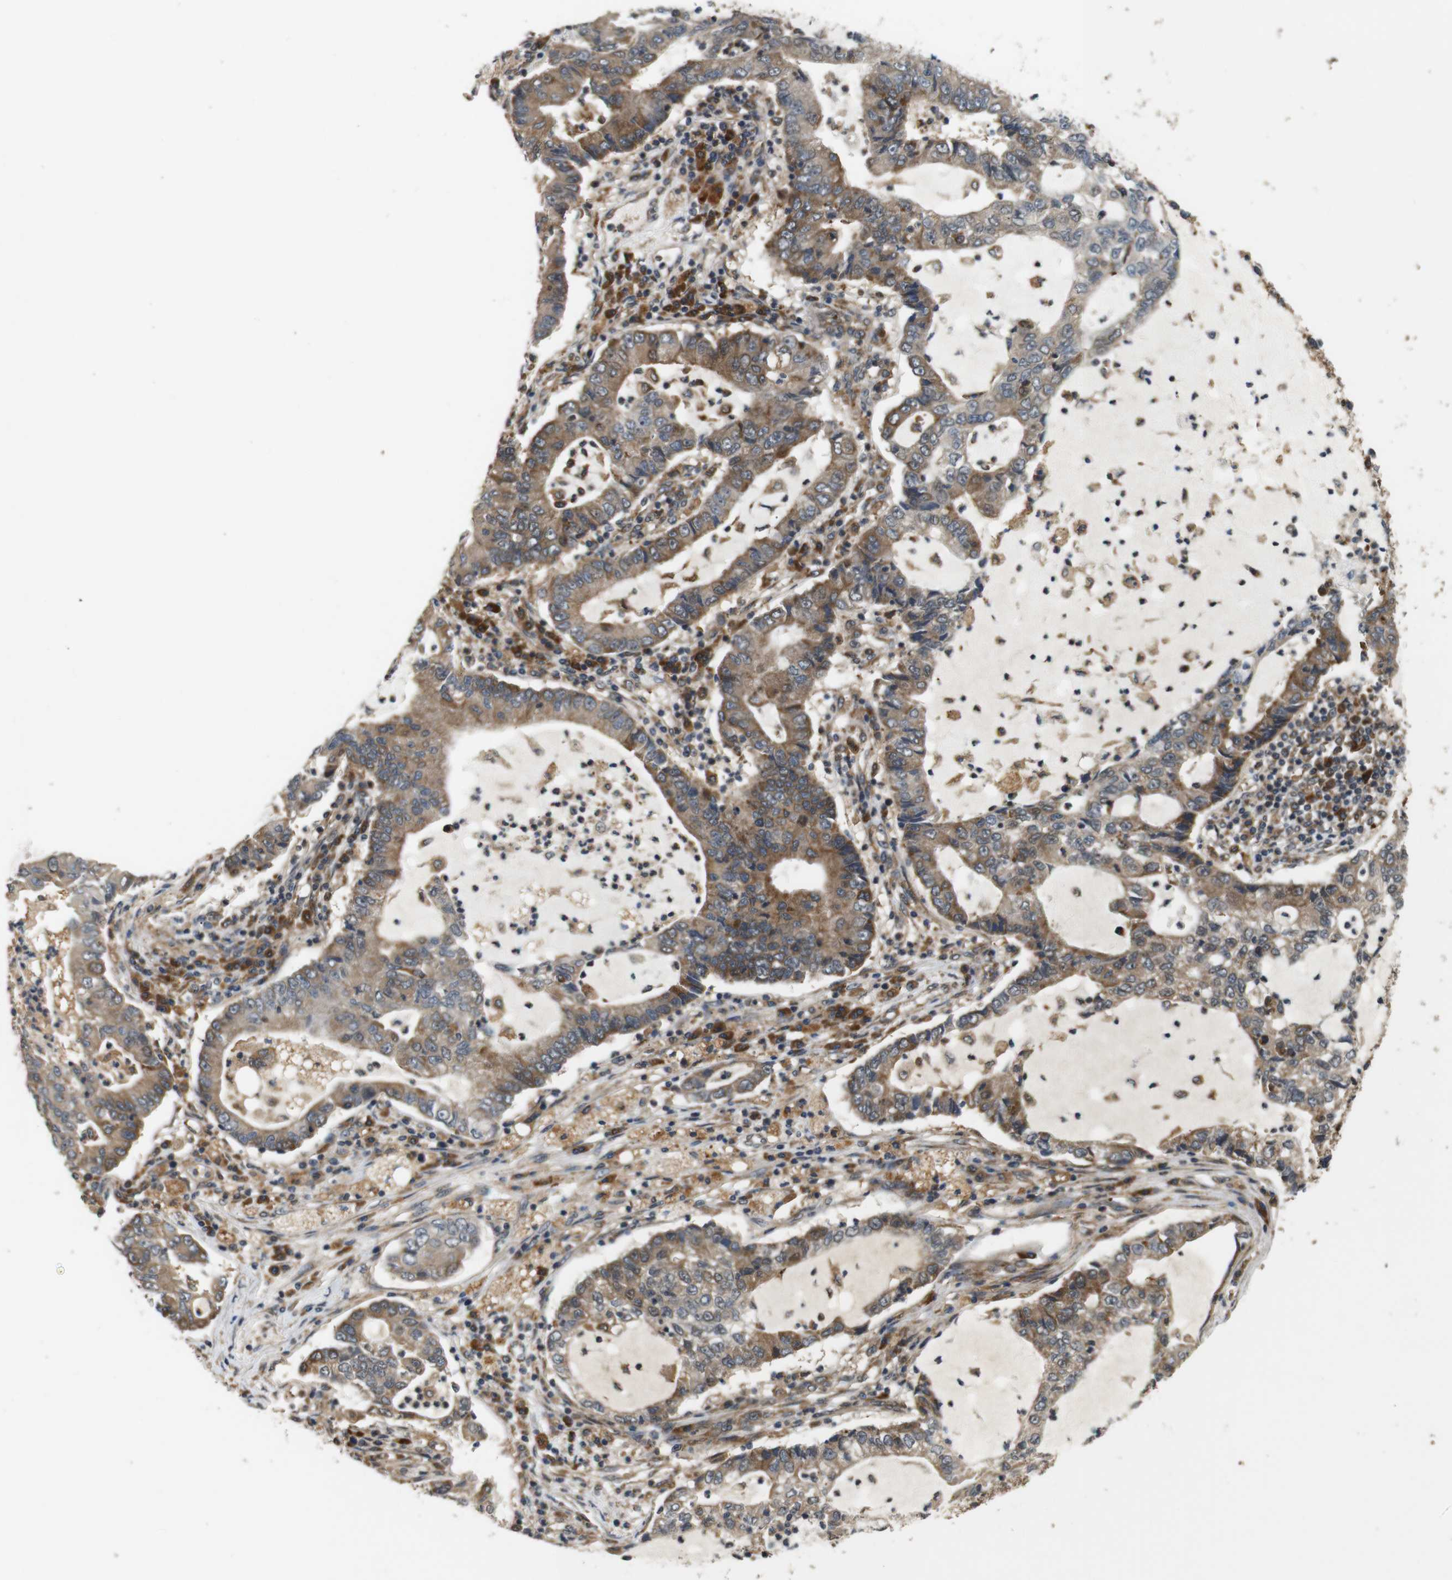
{"staining": {"intensity": "moderate", "quantity": ">75%", "location": "cytoplasmic/membranous"}, "tissue": "lung cancer", "cell_type": "Tumor cells", "image_type": "cancer", "snomed": [{"axis": "morphology", "description": "Adenocarcinoma, NOS"}, {"axis": "topography", "description": "Lung"}], "caption": "Protein expression analysis of human lung adenocarcinoma reveals moderate cytoplasmic/membranous expression in approximately >75% of tumor cells.", "gene": "EPHB2", "patient": {"sex": "female", "age": 51}}